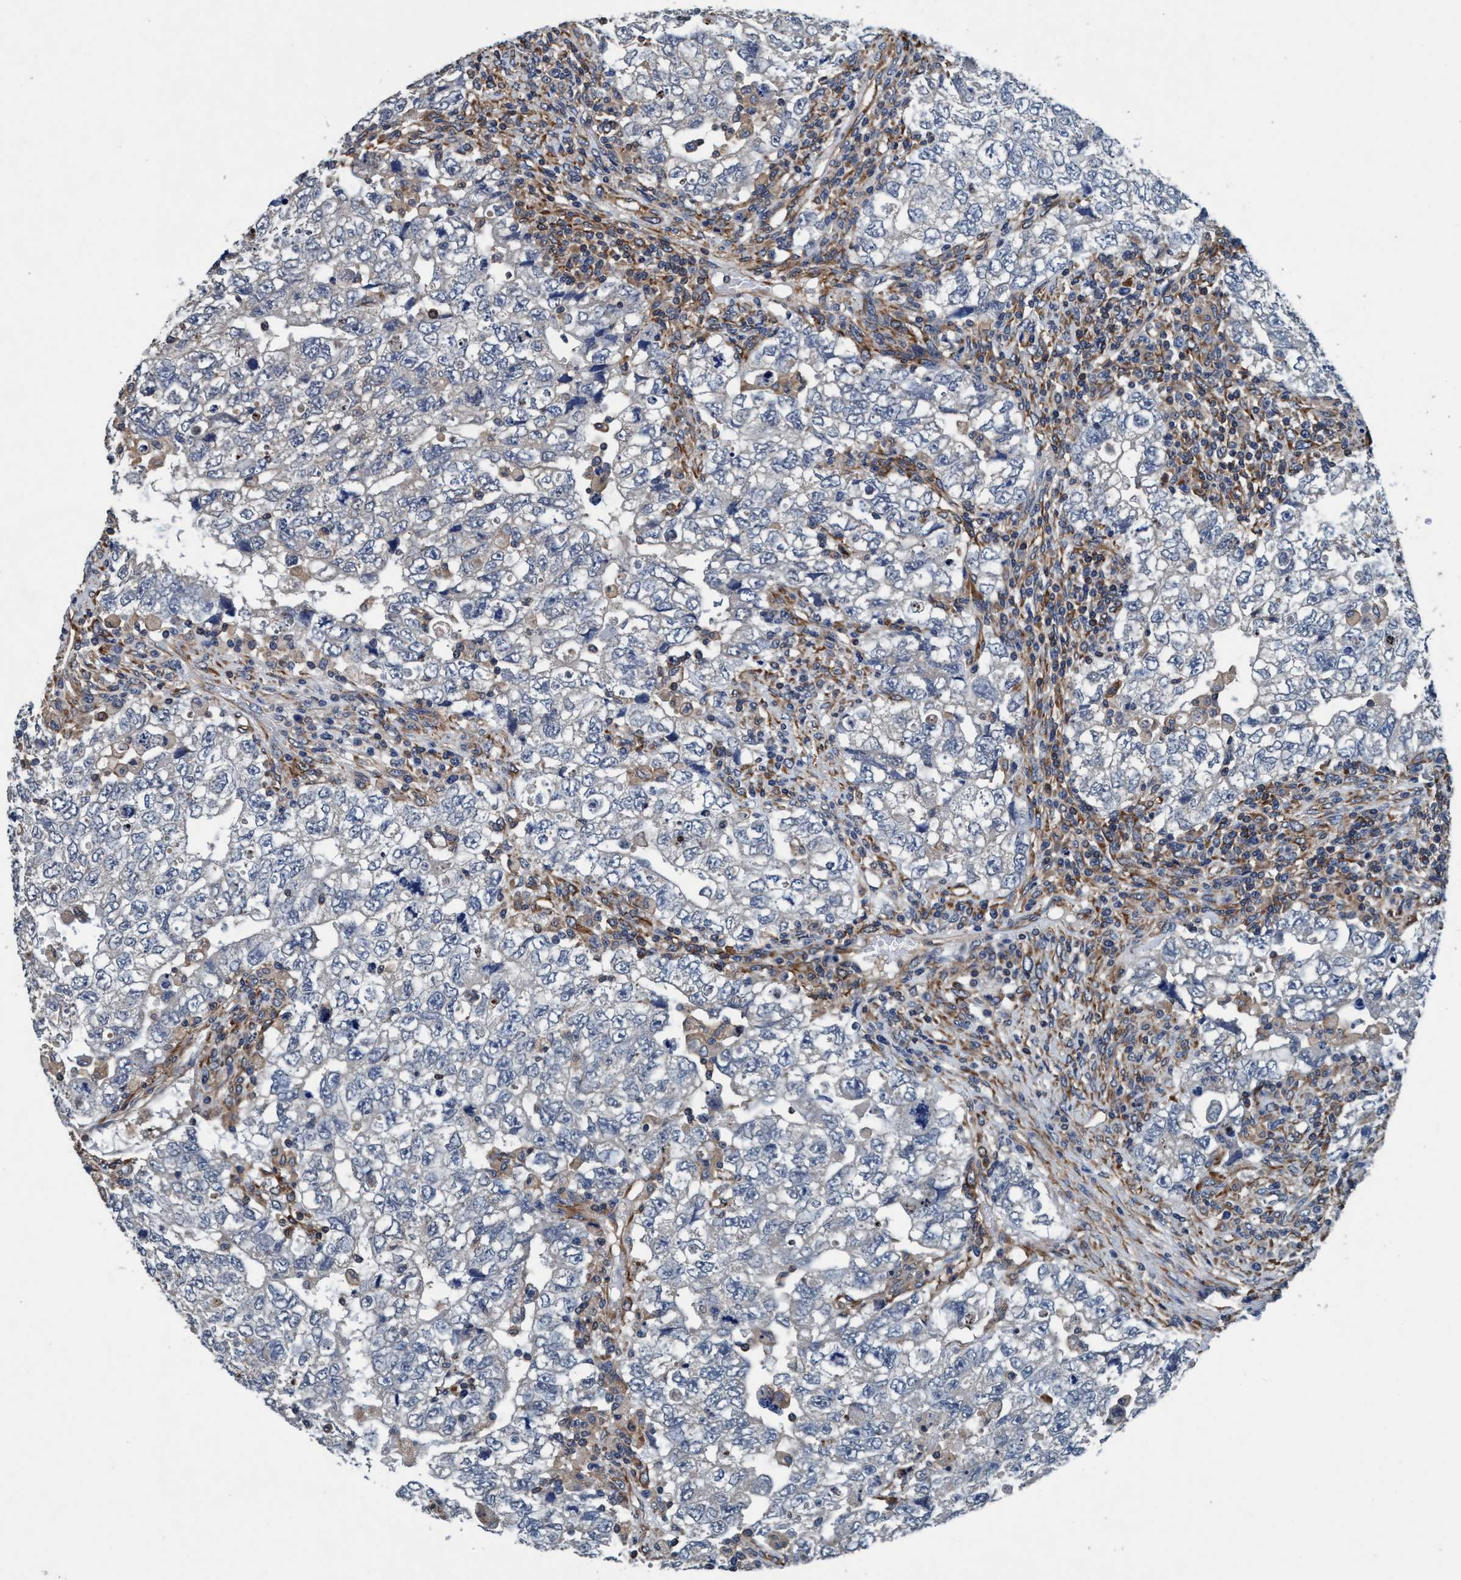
{"staining": {"intensity": "negative", "quantity": "none", "location": "none"}, "tissue": "testis cancer", "cell_type": "Tumor cells", "image_type": "cancer", "snomed": [{"axis": "morphology", "description": "Carcinoma, Embryonal, NOS"}, {"axis": "topography", "description": "Testis"}], "caption": "An image of testis cancer stained for a protein shows no brown staining in tumor cells. Brightfield microscopy of immunohistochemistry stained with DAB (3,3'-diaminobenzidine) (brown) and hematoxylin (blue), captured at high magnification.", "gene": "ENDOG", "patient": {"sex": "male", "age": 36}}